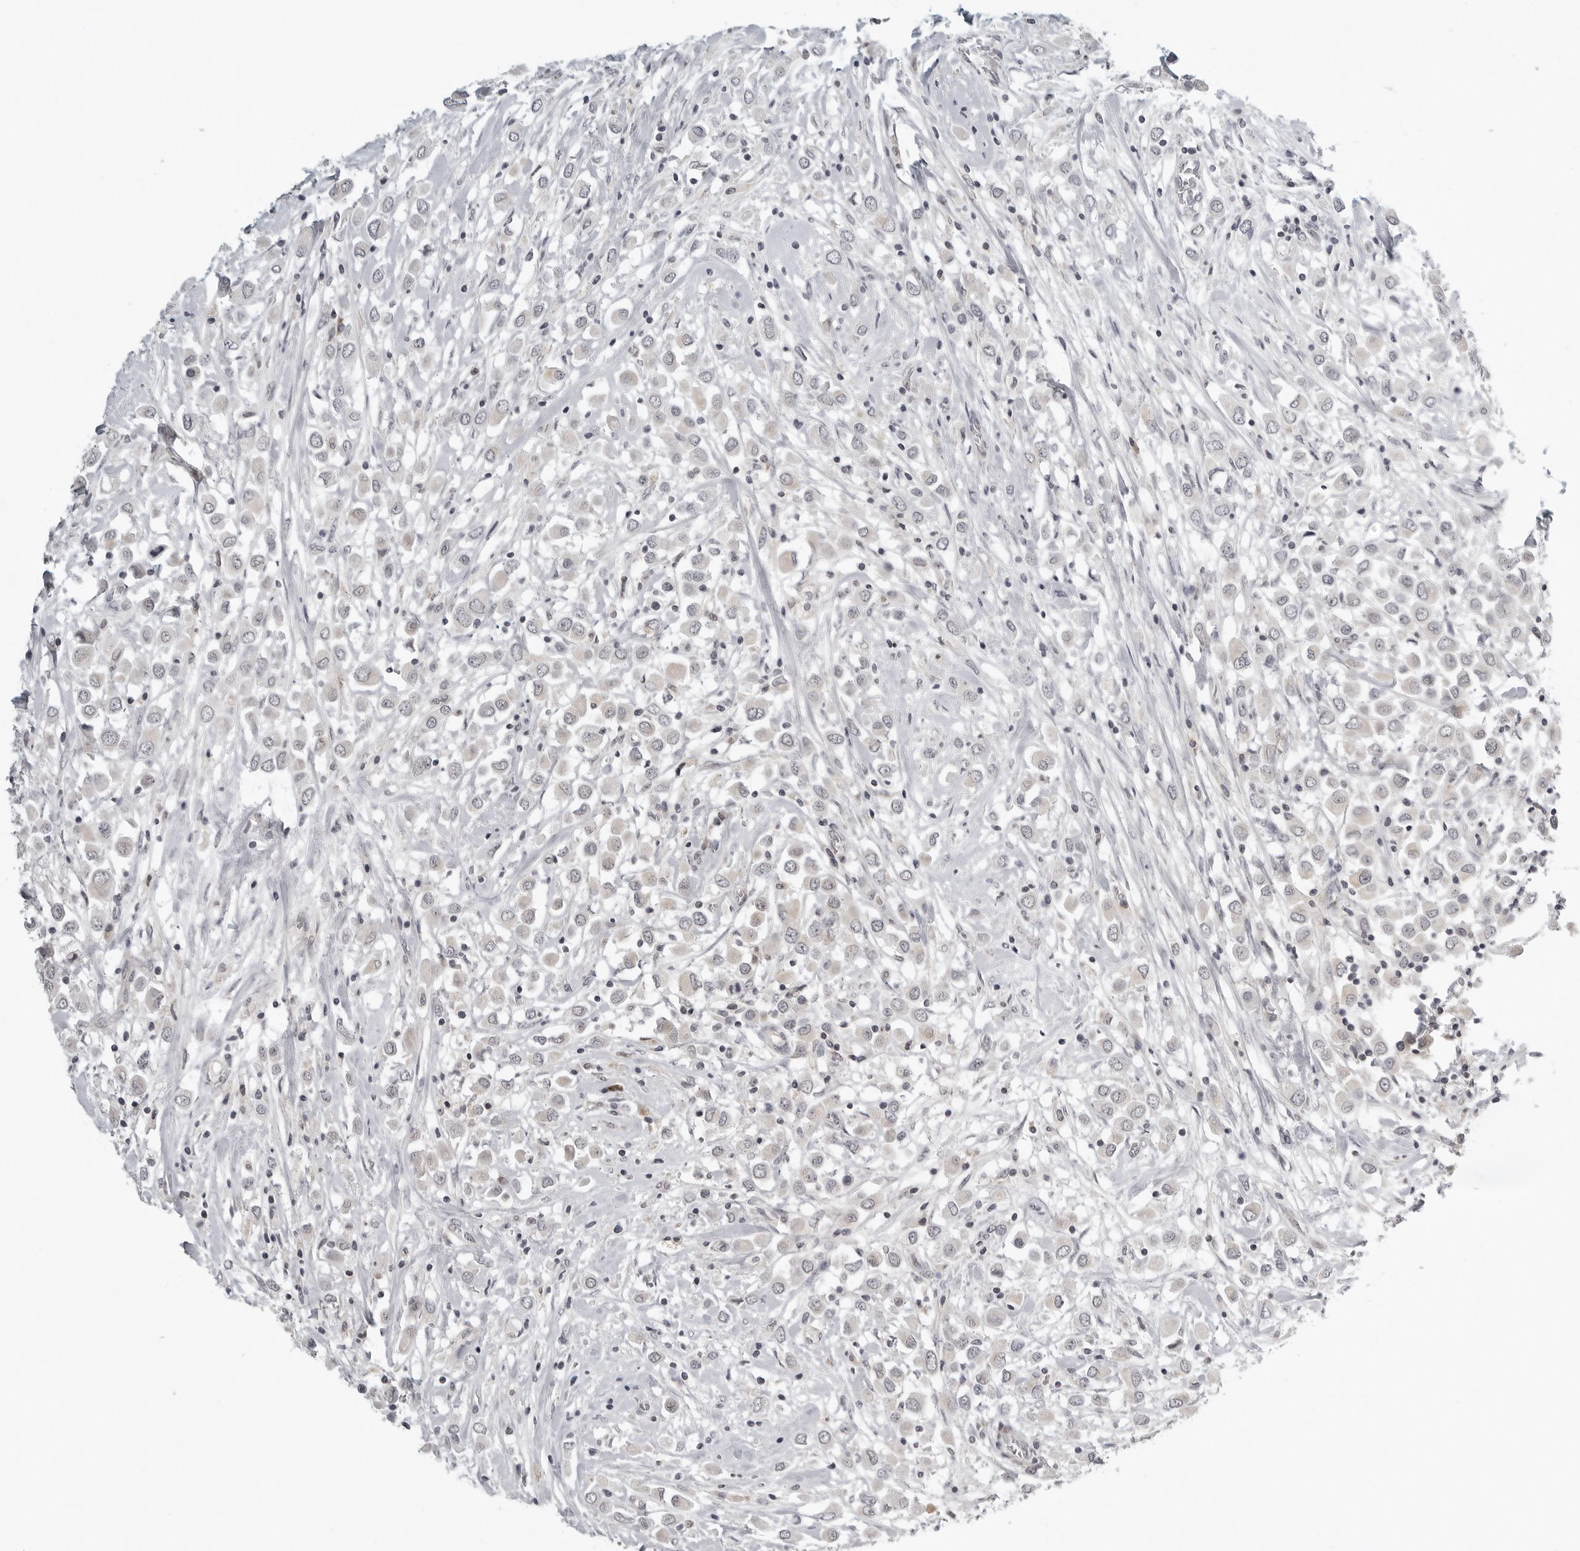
{"staining": {"intensity": "negative", "quantity": "none", "location": "none"}, "tissue": "breast cancer", "cell_type": "Tumor cells", "image_type": "cancer", "snomed": [{"axis": "morphology", "description": "Duct carcinoma"}, {"axis": "topography", "description": "Breast"}], "caption": "Immunohistochemistry of human breast invasive ductal carcinoma reveals no staining in tumor cells.", "gene": "TUT4", "patient": {"sex": "female", "age": 61}}